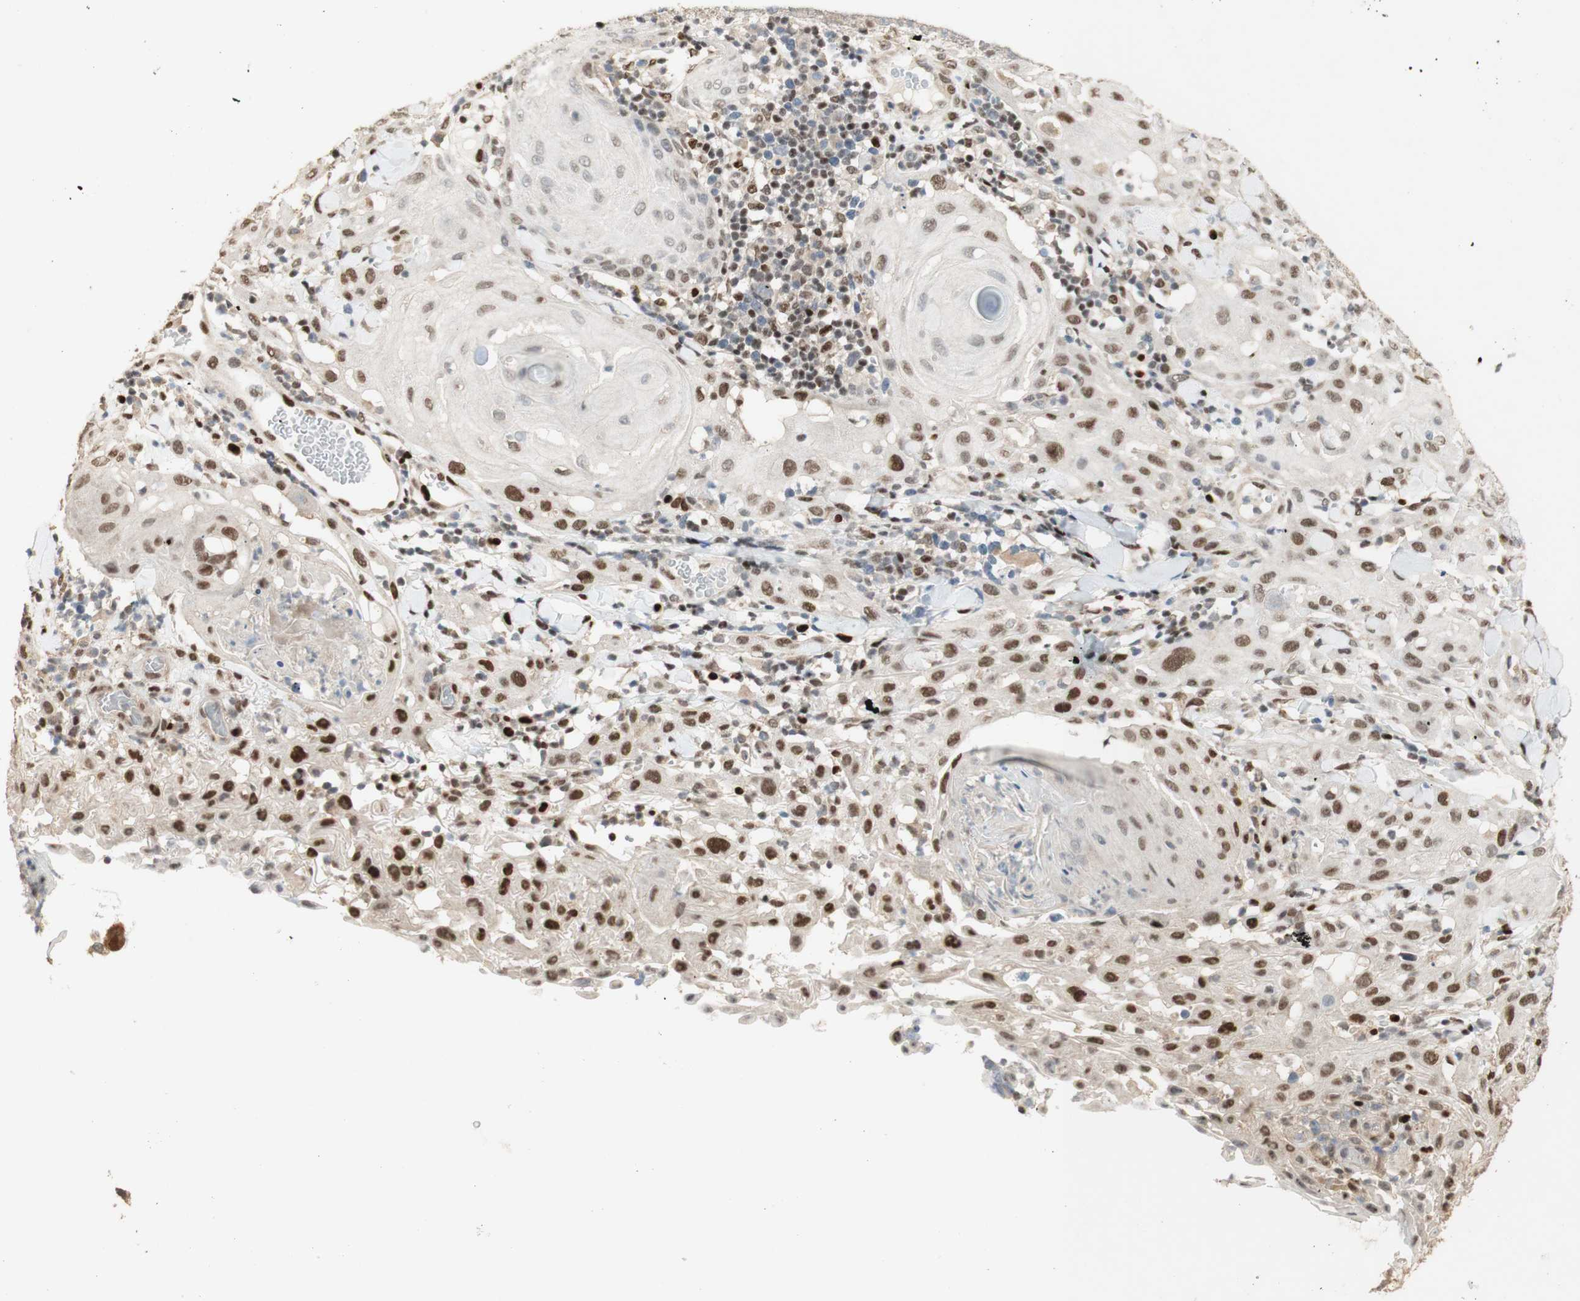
{"staining": {"intensity": "moderate", "quantity": ">75%", "location": "nuclear"}, "tissue": "skin cancer", "cell_type": "Tumor cells", "image_type": "cancer", "snomed": [{"axis": "morphology", "description": "Squamous cell carcinoma, NOS"}, {"axis": "topography", "description": "Skin"}], "caption": "Skin squamous cell carcinoma stained for a protein (brown) demonstrates moderate nuclear positive expression in approximately >75% of tumor cells.", "gene": "FOXP1", "patient": {"sex": "male", "age": 24}}